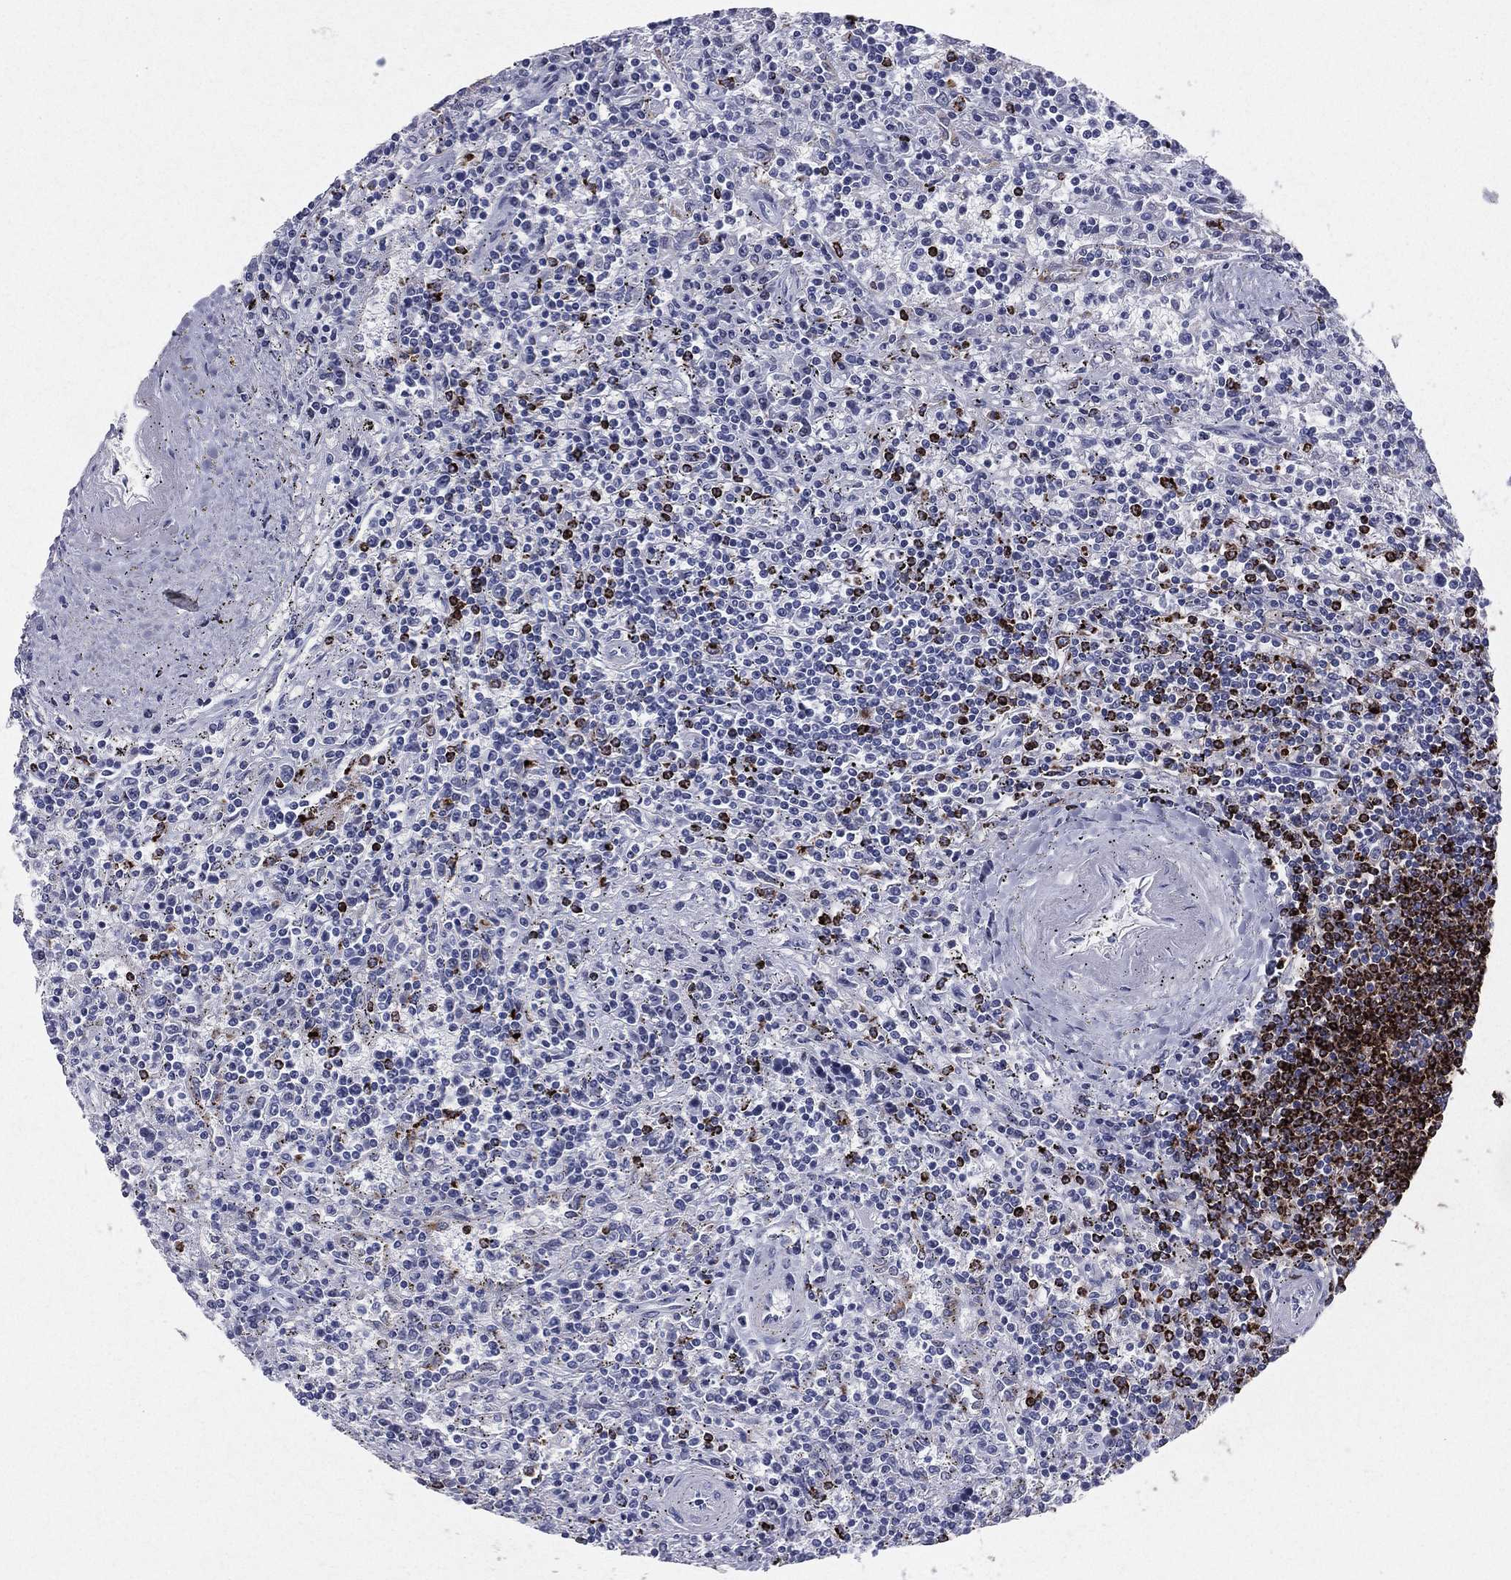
{"staining": {"intensity": "negative", "quantity": "none", "location": "none"}, "tissue": "lymphoma", "cell_type": "Tumor cells", "image_type": "cancer", "snomed": [{"axis": "morphology", "description": "Malignant lymphoma, non-Hodgkin's type, Low grade"}, {"axis": "topography", "description": "Spleen"}], "caption": "Tumor cells show no significant protein positivity in low-grade malignant lymphoma, non-Hodgkin's type.", "gene": "HLA-DOA", "patient": {"sex": "male", "age": 62}}